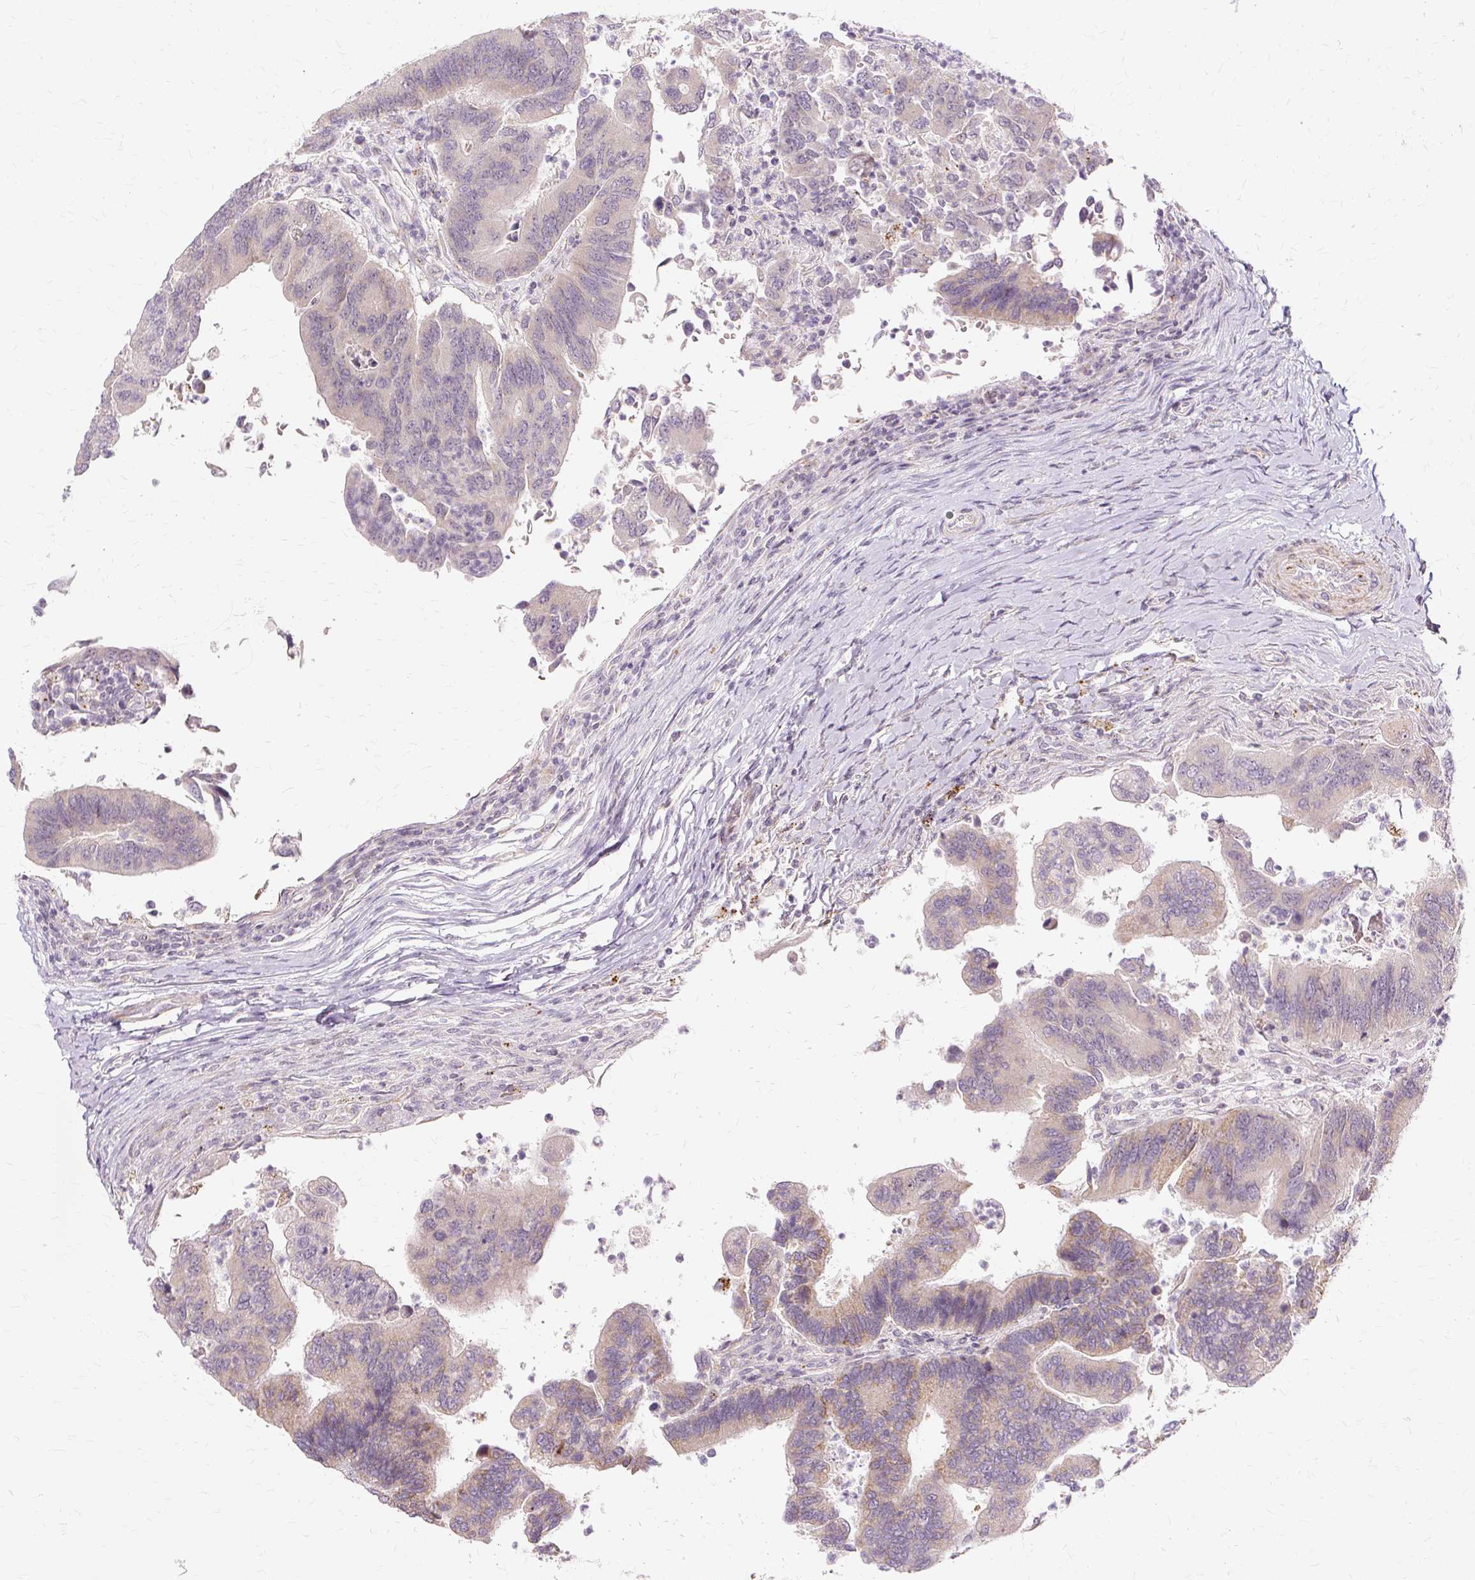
{"staining": {"intensity": "moderate", "quantity": "<25%", "location": "cytoplasmic/membranous"}, "tissue": "colorectal cancer", "cell_type": "Tumor cells", "image_type": "cancer", "snomed": [{"axis": "morphology", "description": "Adenocarcinoma, NOS"}, {"axis": "topography", "description": "Colon"}], "caption": "Immunohistochemical staining of colorectal cancer displays low levels of moderate cytoplasmic/membranous protein expression in approximately <25% of tumor cells. The staining was performed using DAB to visualize the protein expression in brown, while the nuclei were stained in blue with hematoxylin (Magnification: 20x).", "gene": "MMACHC", "patient": {"sex": "female", "age": 67}}